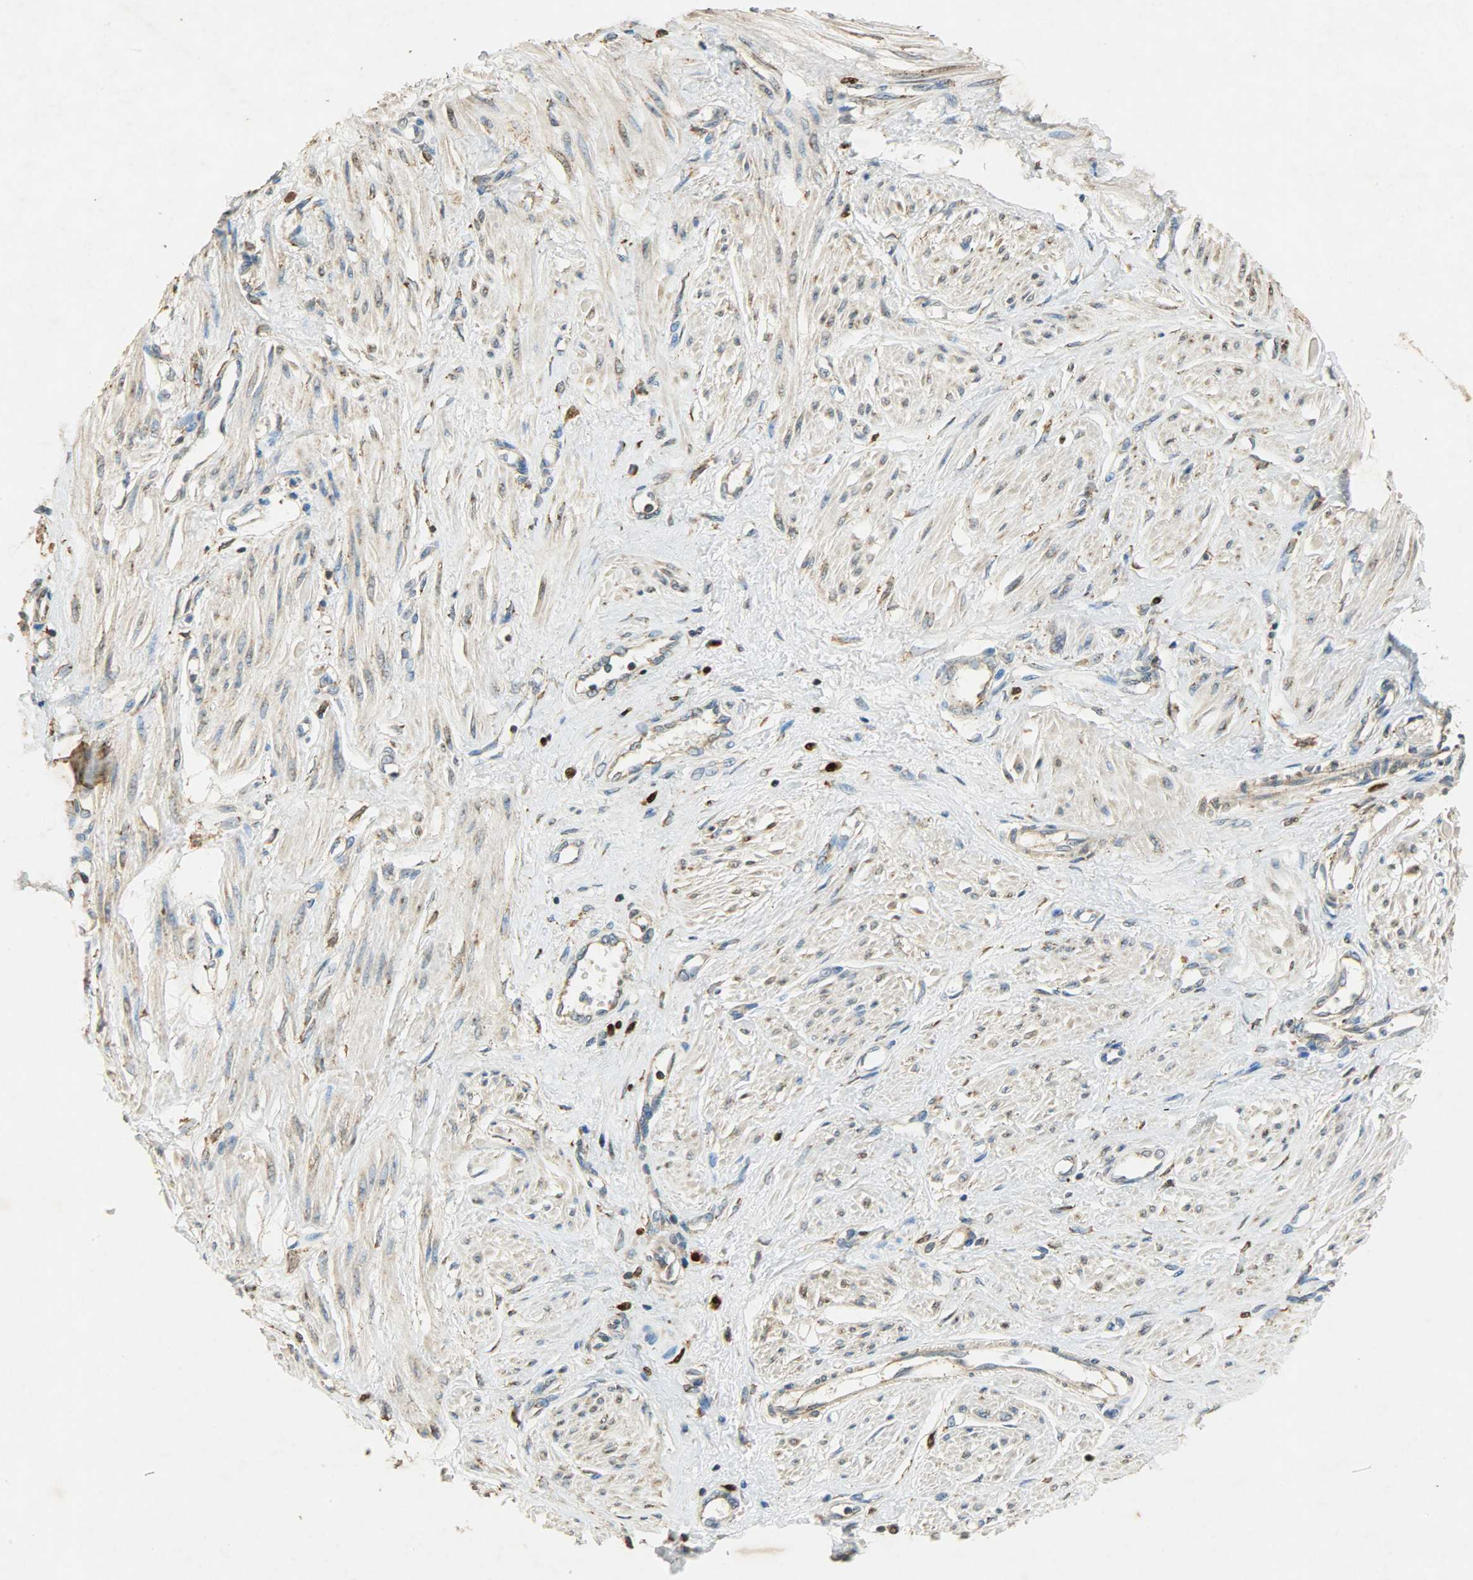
{"staining": {"intensity": "moderate", "quantity": ">75%", "location": "cytoplasmic/membranous"}, "tissue": "smooth muscle", "cell_type": "Smooth muscle cells", "image_type": "normal", "snomed": [{"axis": "morphology", "description": "Normal tissue, NOS"}, {"axis": "topography", "description": "Smooth muscle"}, {"axis": "topography", "description": "Uterus"}], "caption": "Smooth muscle stained with a brown dye demonstrates moderate cytoplasmic/membranous positive expression in approximately >75% of smooth muscle cells.", "gene": "HSPA5", "patient": {"sex": "female", "age": 39}}